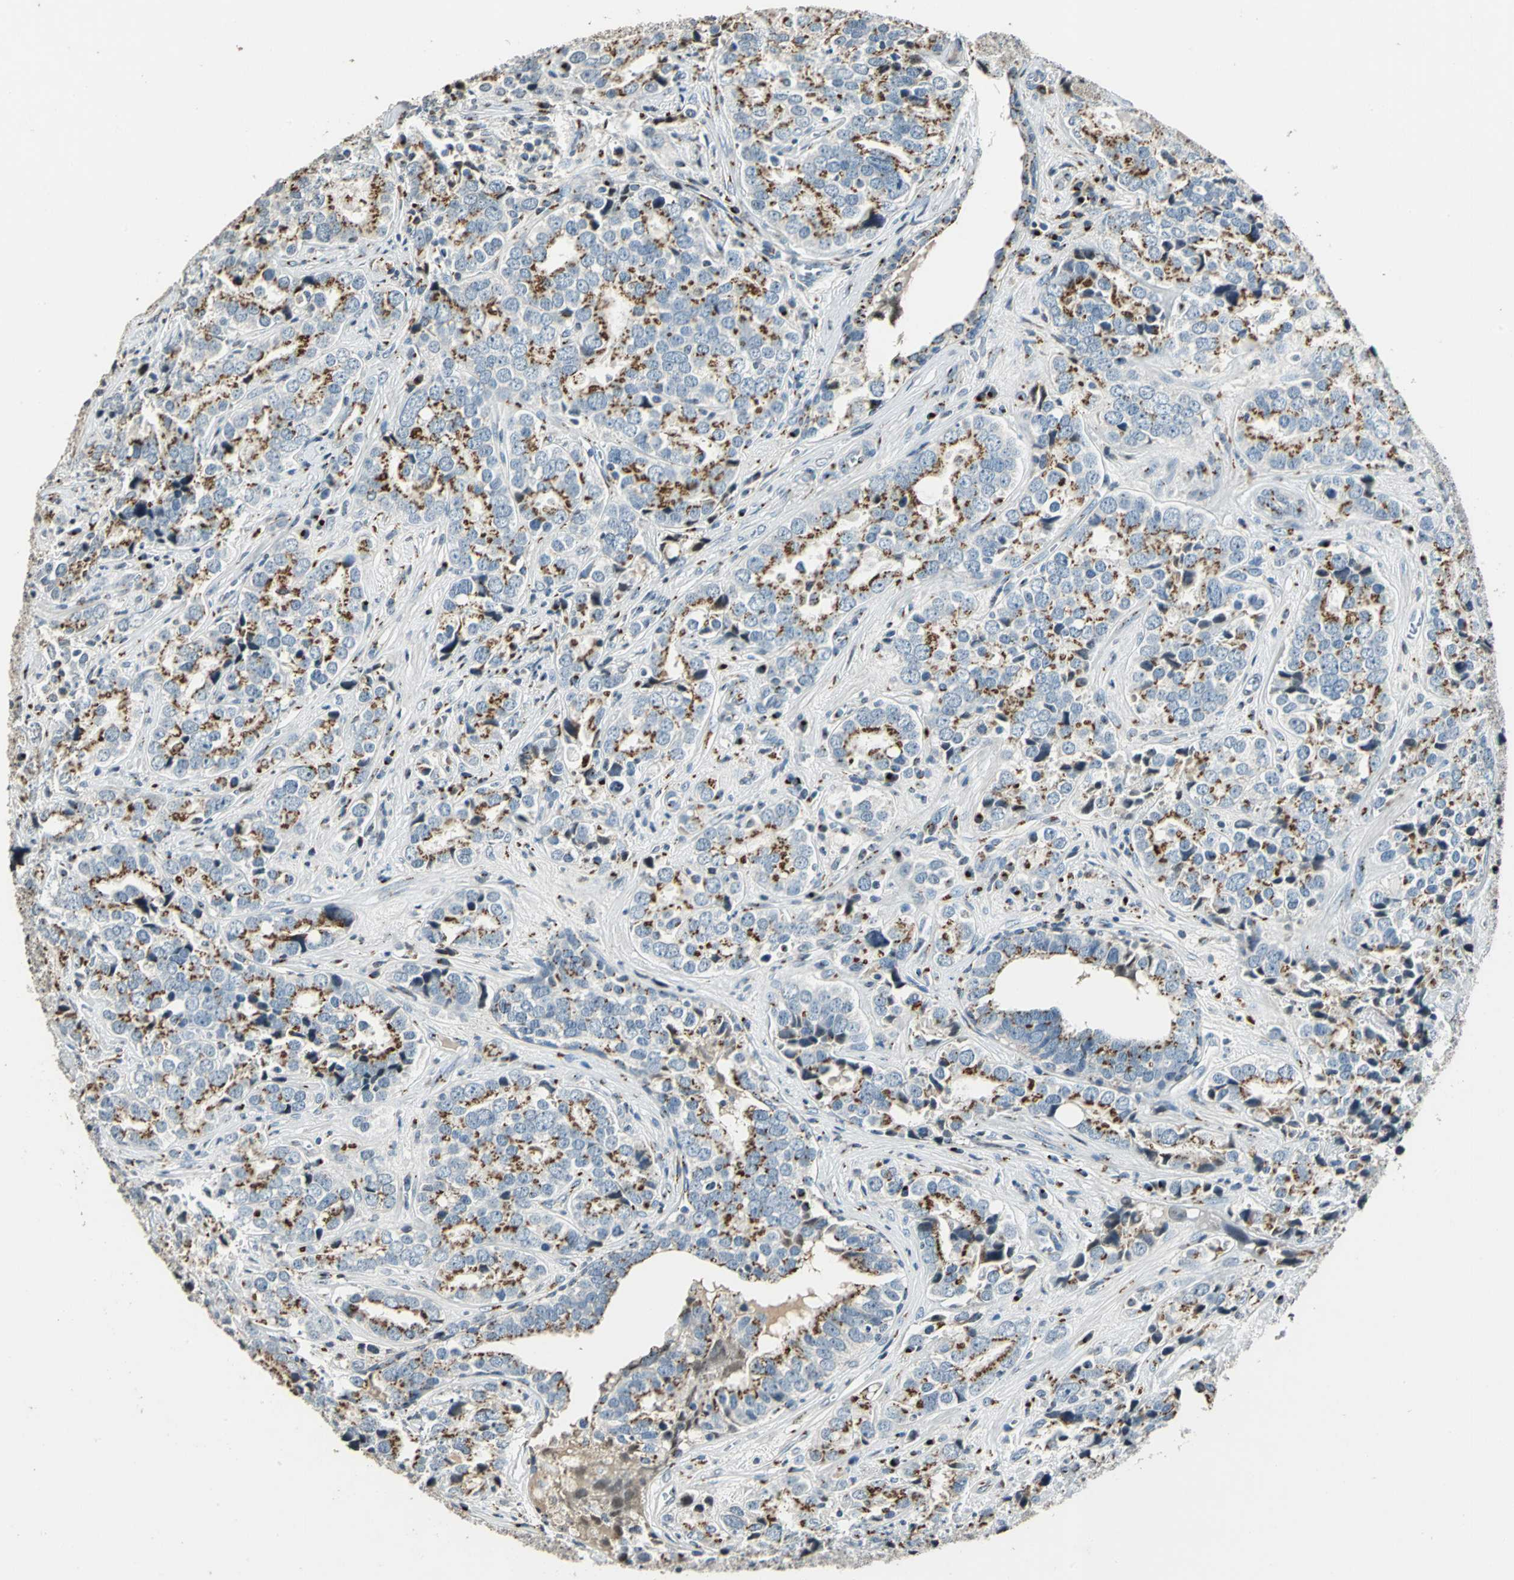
{"staining": {"intensity": "moderate", "quantity": "25%-75%", "location": "cytoplasmic/membranous"}, "tissue": "prostate cancer", "cell_type": "Tumor cells", "image_type": "cancer", "snomed": [{"axis": "morphology", "description": "Adenocarcinoma, High grade"}, {"axis": "topography", "description": "Prostate"}], "caption": "DAB (3,3'-diaminobenzidine) immunohistochemical staining of prostate cancer (adenocarcinoma (high-grade)) demonstrates moderate cytoplasmic/membranous protein staining in about 25%-75% of tumor cells. Using DAB (brown) and hematoxylin (blue) stains, captured at high magnification using brightfield microscopy.", "gene": "TMEM115", "patient": {"sex": "male", "age": 71}}